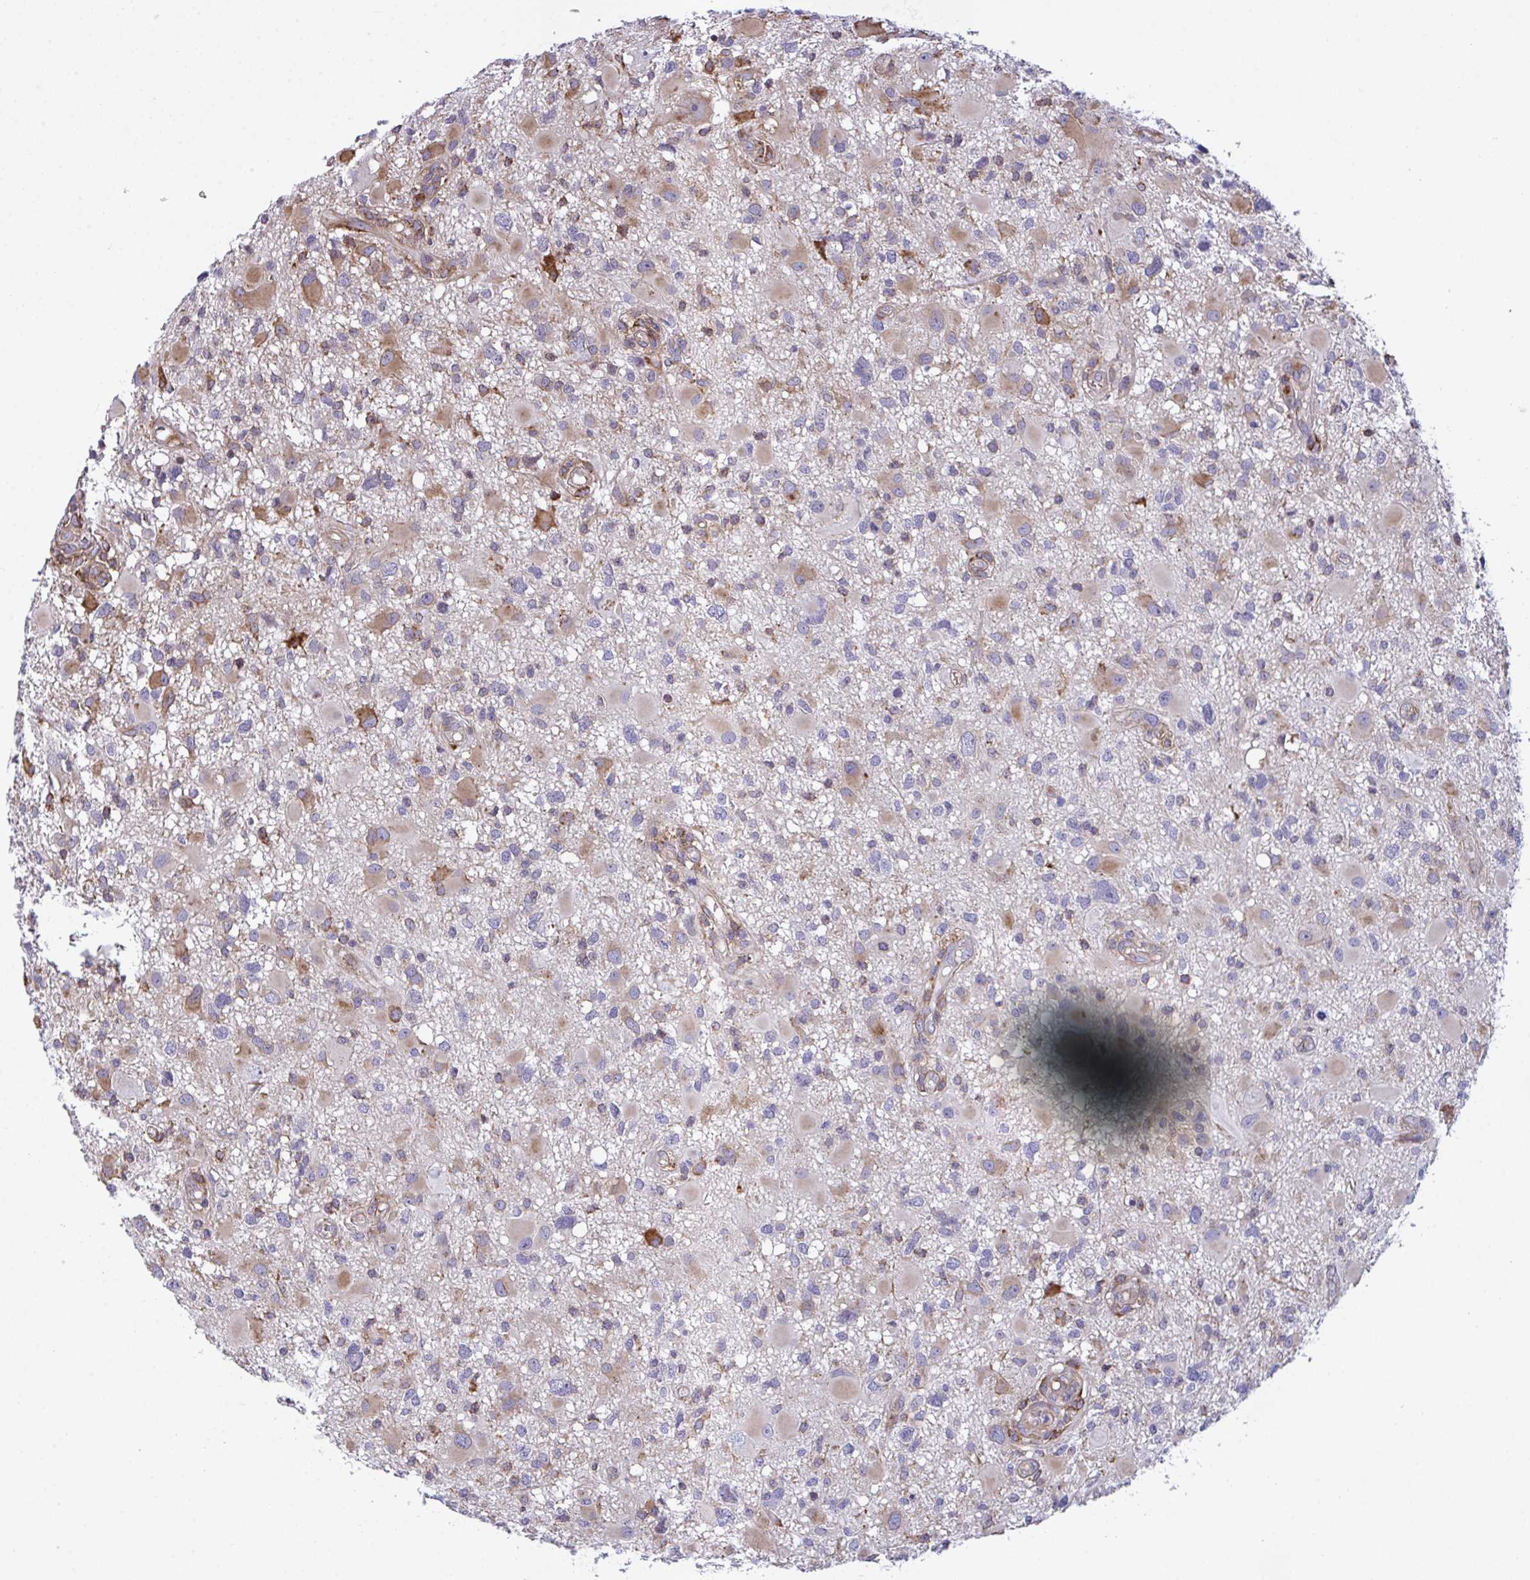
{"staining": {"intensity": "moderate", "quantity": "25%-75%", "location": "cytoplasmic/membranous"}, "tissue": "glioma", "cell_type": "Tumor cells", "image_type": "cancer", "snomed": [{"axis": "morphology", "description": "Glioma, malignant, High grade"}, {"axis": "topography", "description": "Brain"}], "caption": "Protein analysis of glioma tissue reveals moderate cytoplasmic/membranous expression in about 25%-75% of tumor cells.", "gene": "PEAK3", "patient": {"sex": "male", "age": 54}}